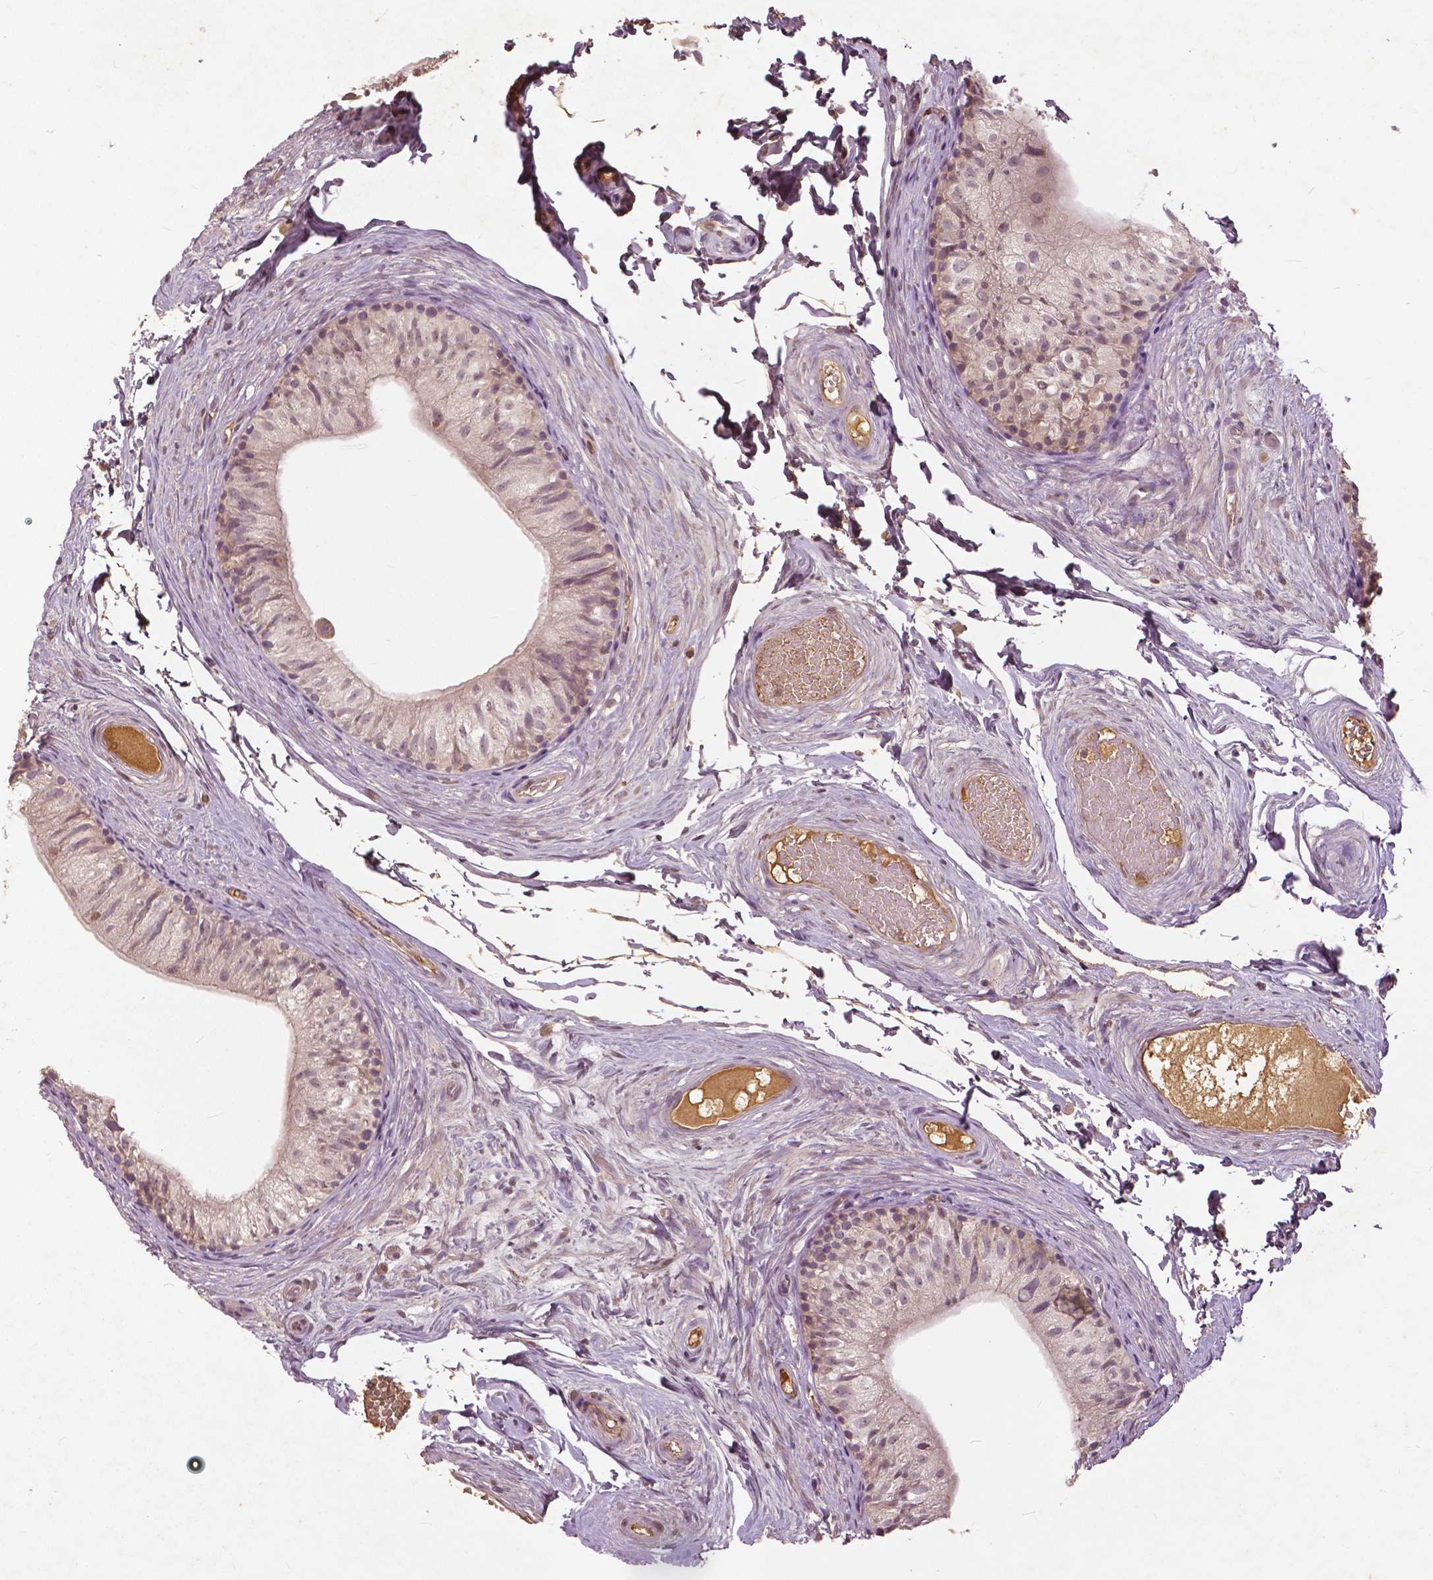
{"staining": {"intensity": "weak", "quantity": "<25%", "location": "nuclear"}, "tissue": "epididymis", "cell_type": "Glandular cells", "image_type": "normal", "snomed": [{"axis": "morphology", "description": "Normal tissue, NOS"}, {"axis": "topography", "description": "Epididymis"}], "caption": "High magnification brightfield microscopy of unremarkable epididymis stained with DAB (3,3'-diaminobenzidine) (brown) and counterstained with hematoxylin (blue): glandular cells show no significant staining. (IHC, brightfield microscopy, high magnification).", "gene": "ANGPTL4", "patient": {"sex": "male", "age": 45}}